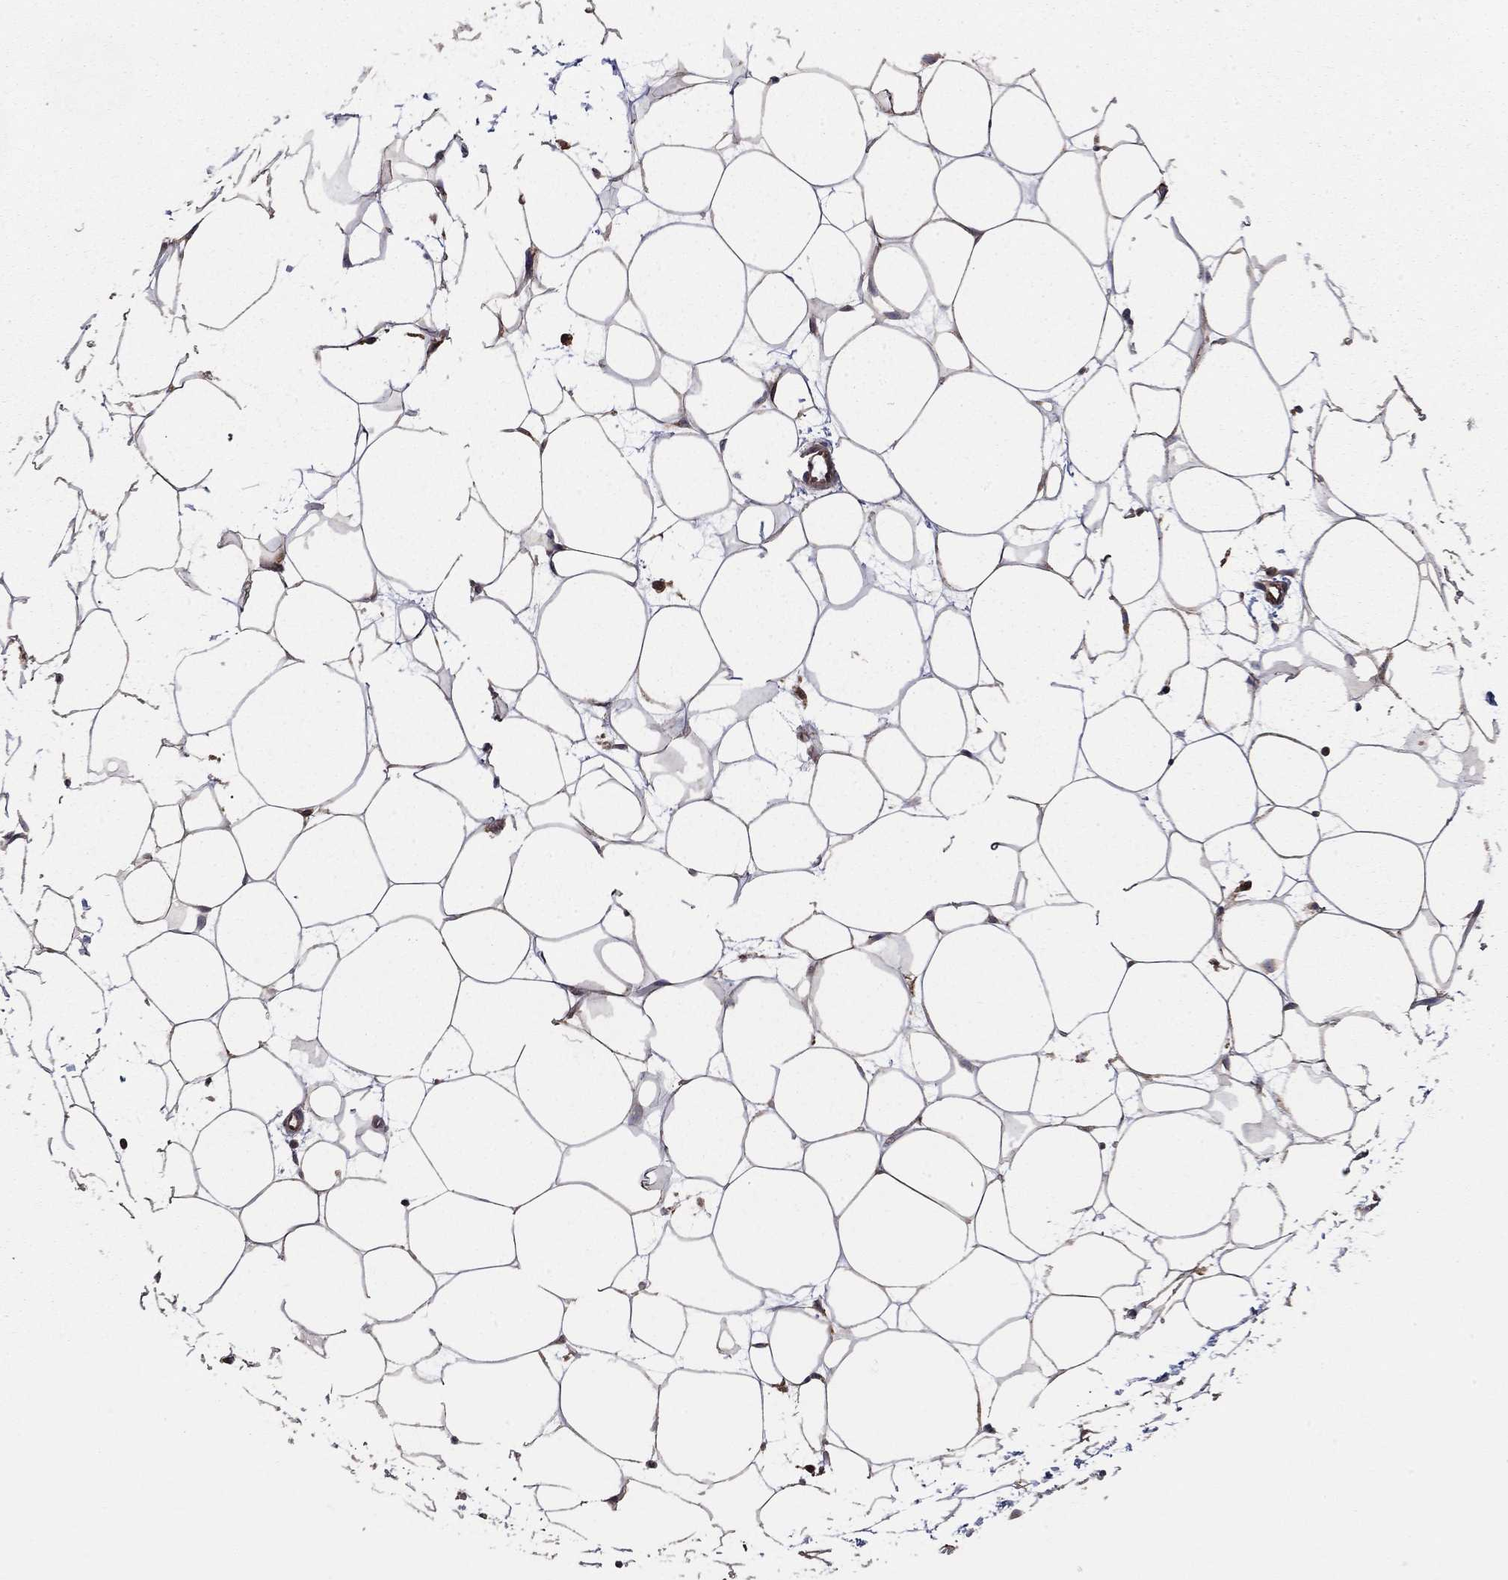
{"staining": {"intensity": "negative", "quantity": "none", "location": "none"}, "tissue": "breast", "cell_type": "Adipocytes", "image_type": "normal", "snomed": [{"axis": "morphology", "description": "Normal tissue, NOS"}, {"axis": "topography", "description": "Breast"}], "caption": "An image of breast stained for a protein reveals no brown staining in adipocytes. (DAB IHC with hematoxylin counter stain).", "gene": "TDP1", "patient": {"sex": "female", "age": 37}}